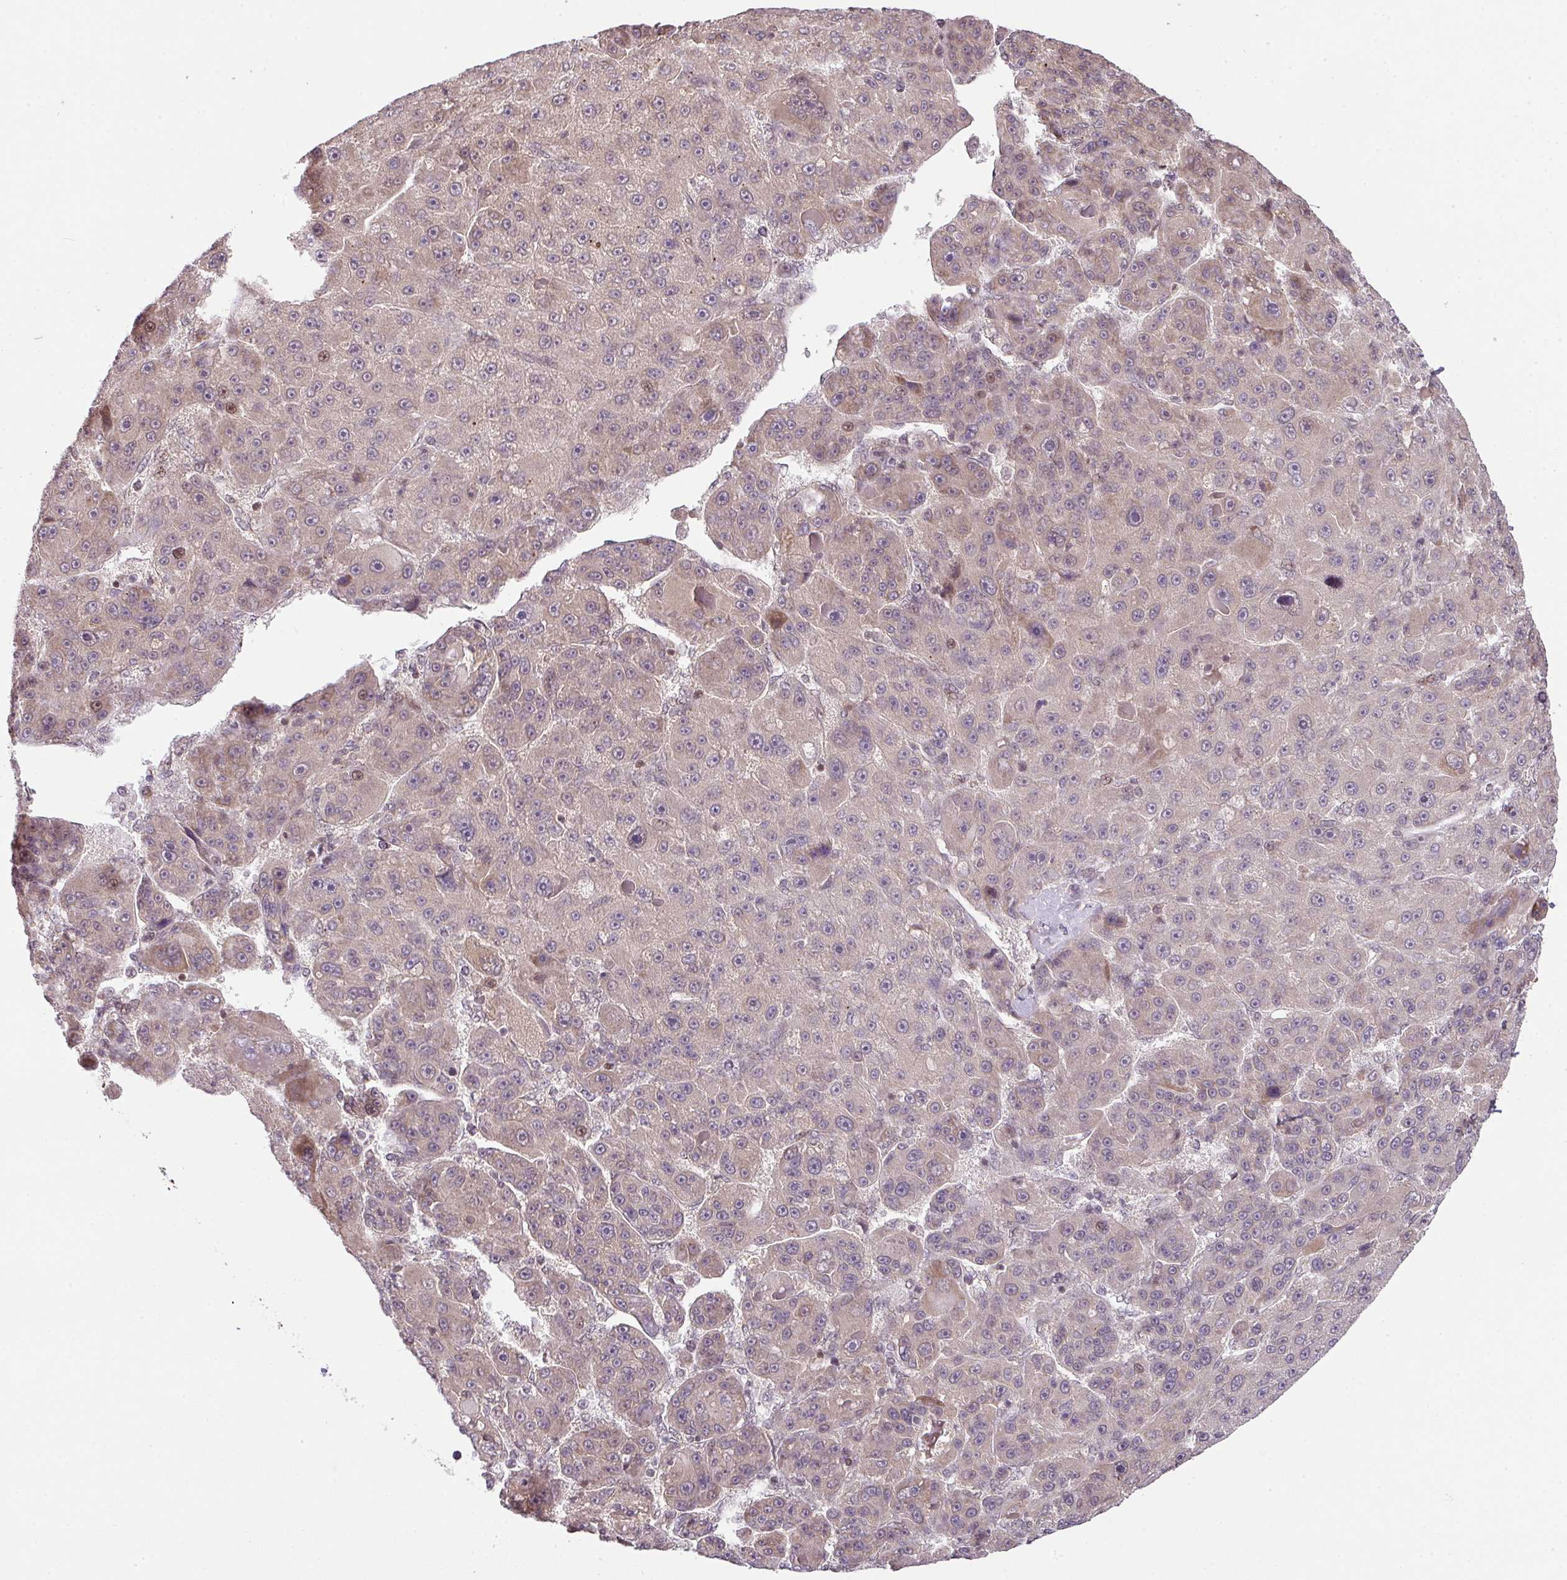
{"staining": {"intensity": "weak", "quantity": "25%-75%", "location": "cytoplasmic/membranous"}, "tissue": "liver cancer", "cell_type": "Tumor cells", "image_type": "cancer", "snomed": [{"axis": "morphology", "description": "Carcinoma, Hepatocellular, NOS"}, {"axis": "topography", "description": "Liver"}], "caption": "This histopathology image exhibits IHC staining of human liver cancer (hepatocellular carcinoma), with low weak cytoplasmic/membranous expression in approximately 25%-75% of tumor cells.", "gene": "PLK1", "patient": {"sex": "male", "age": 76}}